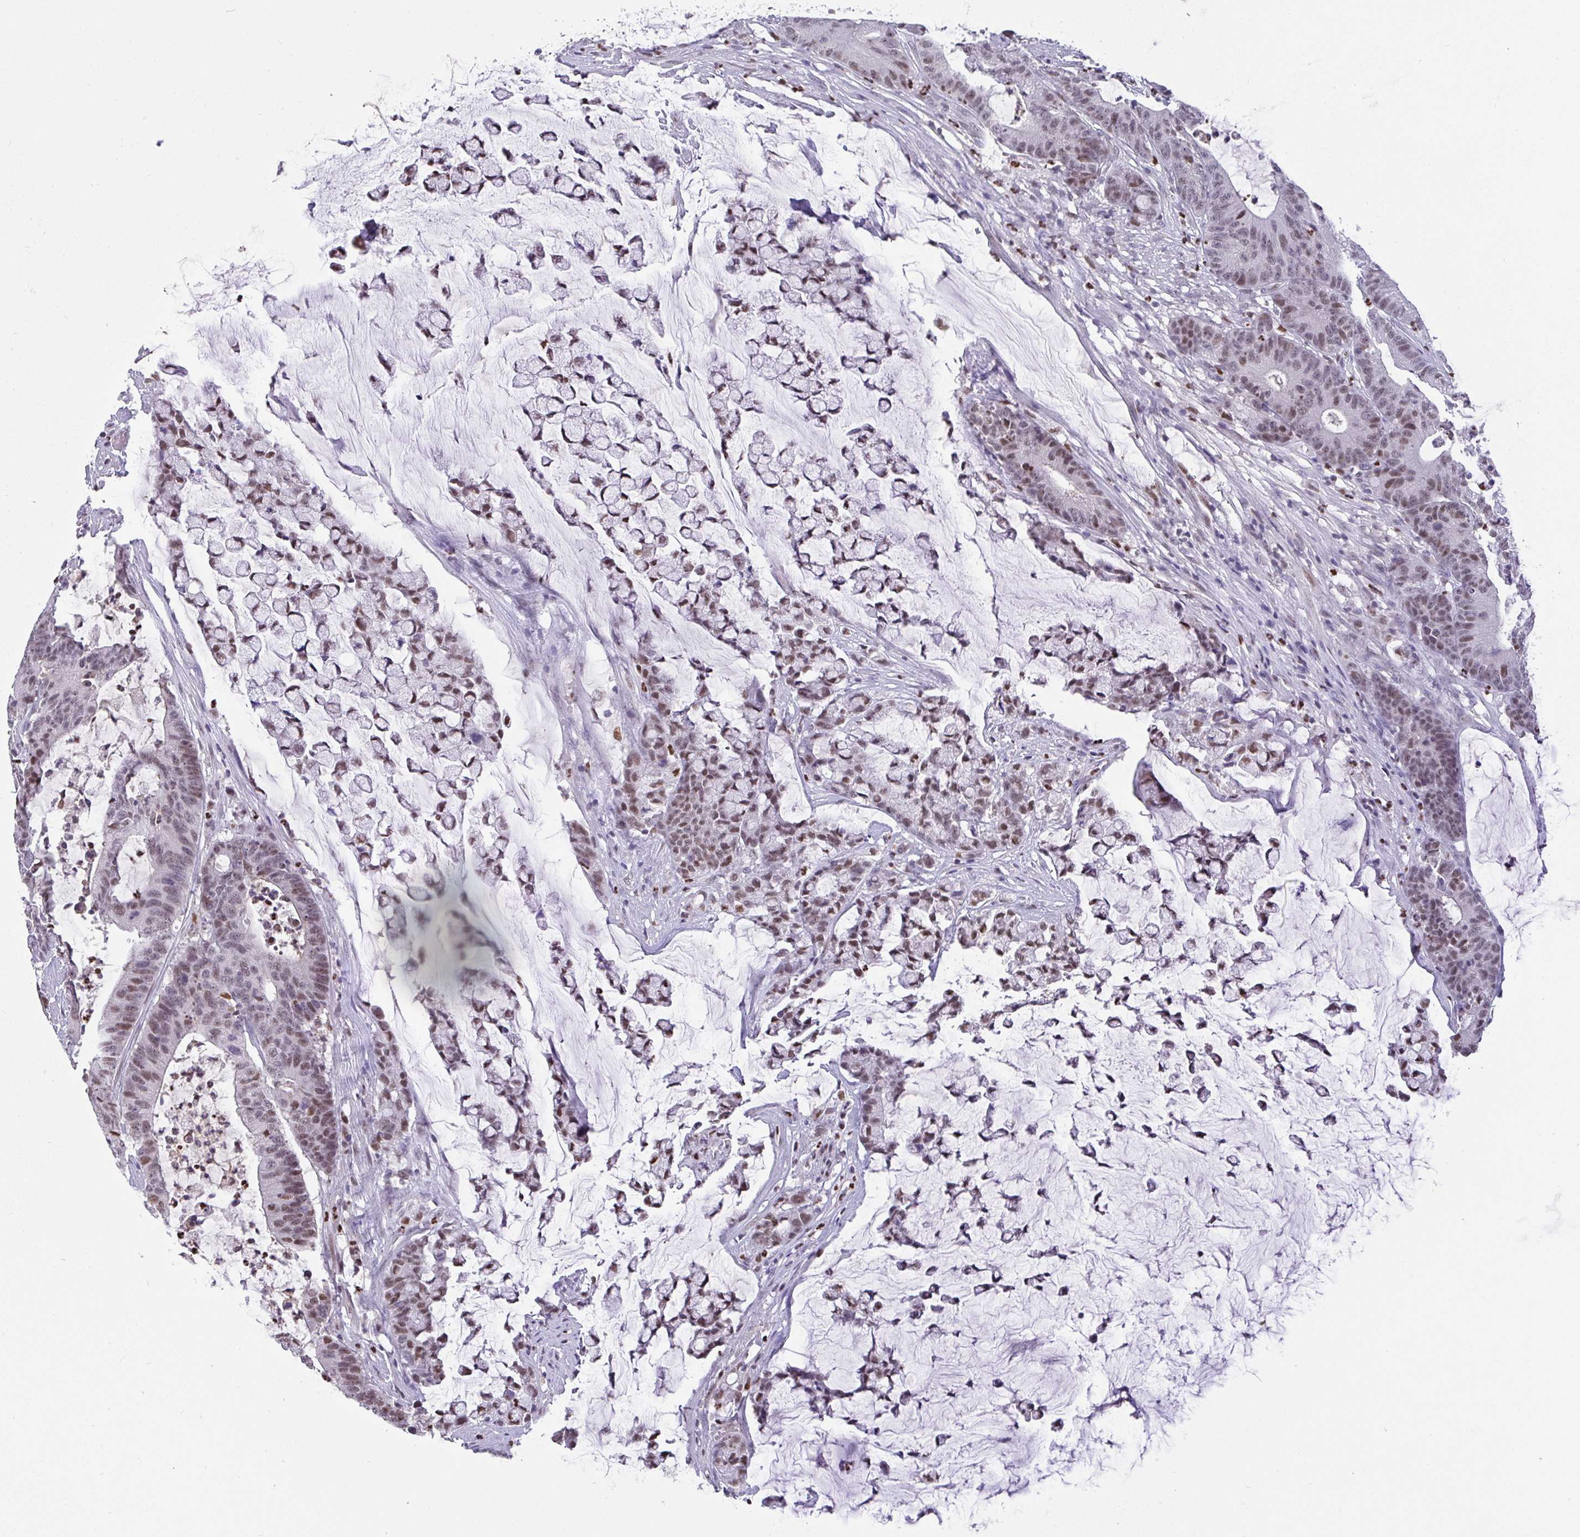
{"staining": {"intensity": "weak", "quantity": ">75%", "location": "nuclear"}, "tissue": "colorectal cancer", "cell_type": "Tumor cells", "image_type": "cancer", "snomed": [{"axis": "morphology", "description": "Adenocarcinoma, NOS"}, {"axis": "topography", "description": "Colon"}], "caption": "A high-resolution histopathology image shows immunohistochemistry staining of colorectal cancer (adenocarcinoma), which shows weak nuclear expression in approximately >75% of tumor cells.", "gene": "BBX", "patient": {"sex": "female", "age": 84}}